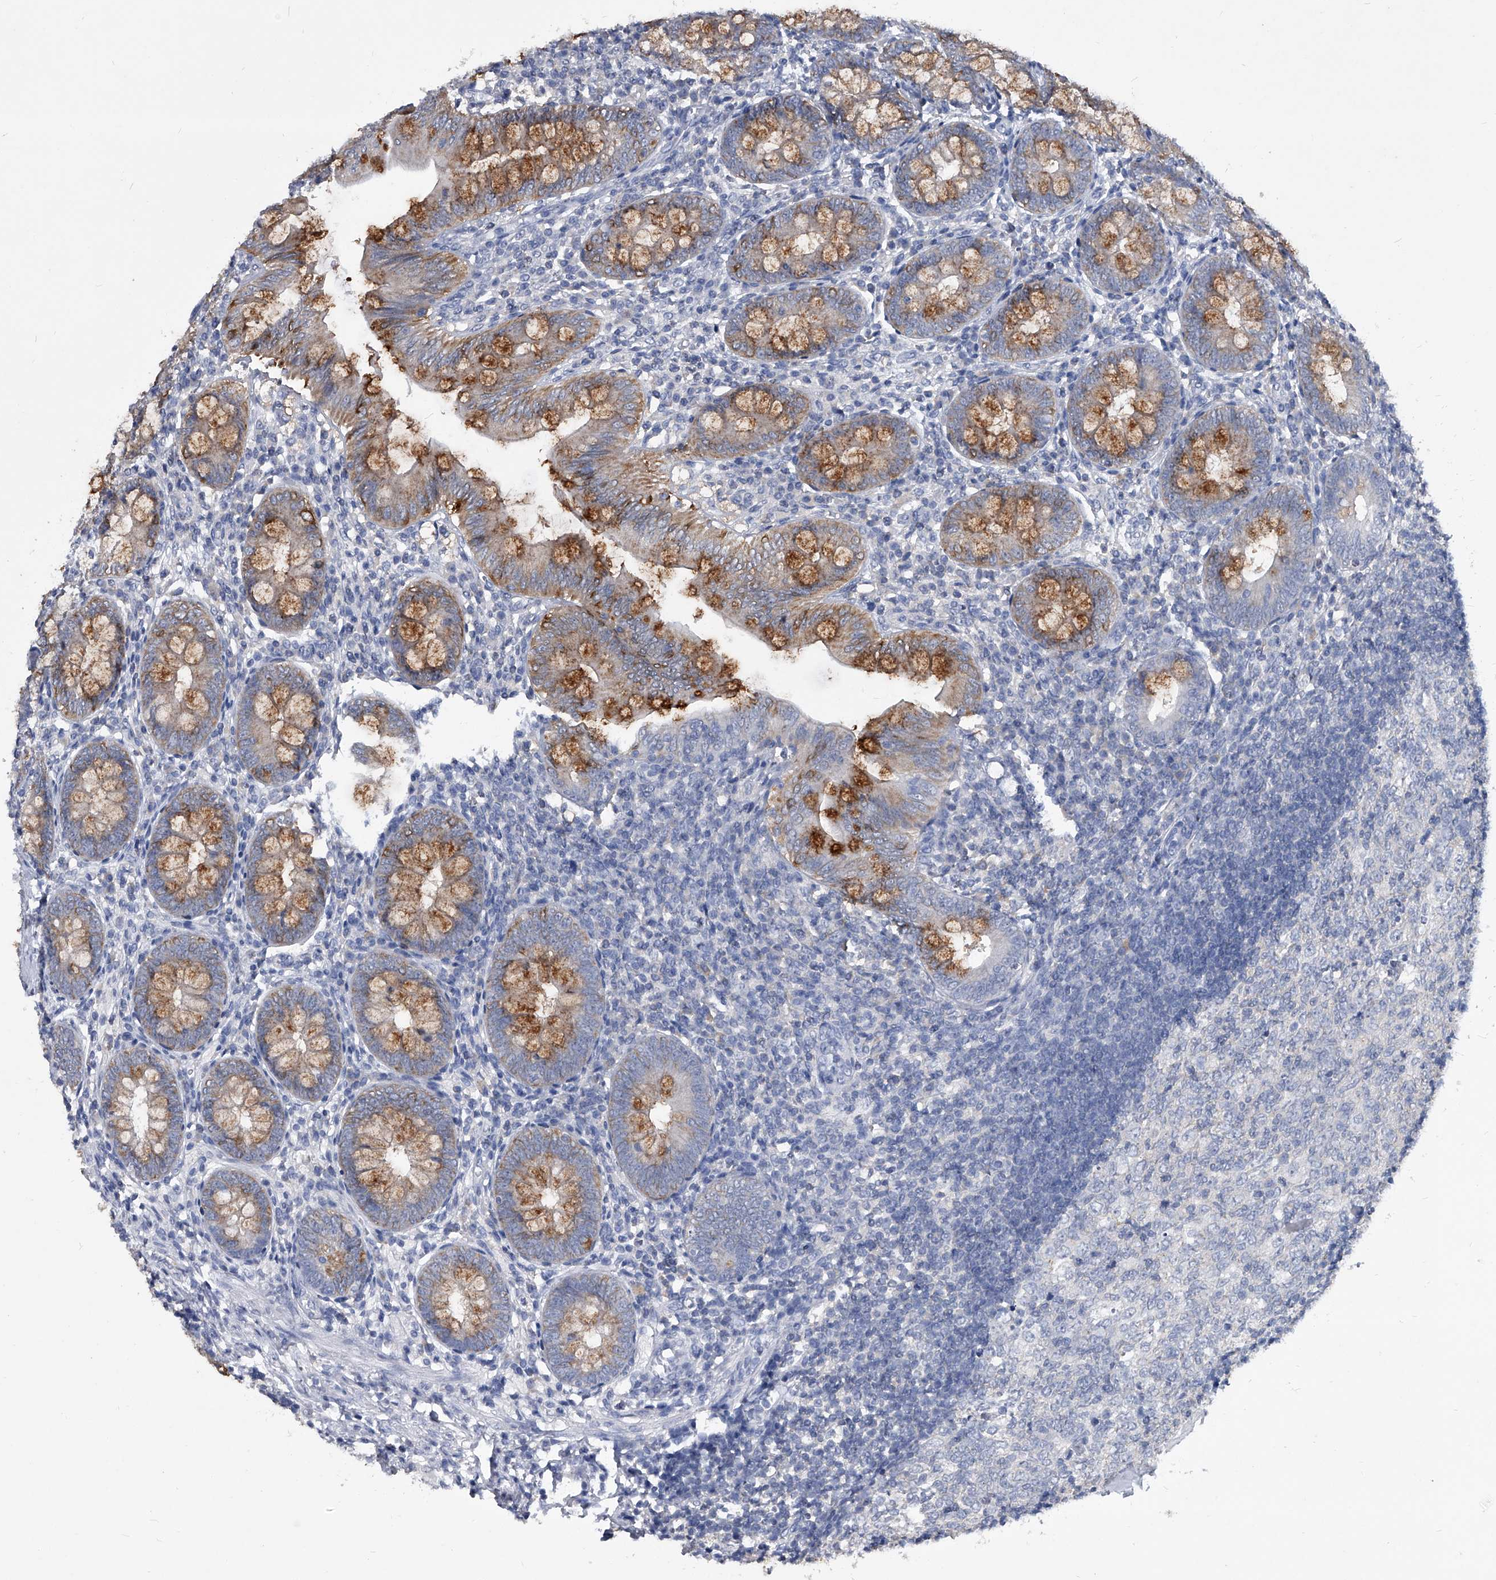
{"staining": {"intensity": "strong", "quantity": ">75%", "location": "cytoplasmic/membranous"}, "tissue": "appendix", "cell_type": "Glandular cells", "image_type": "normal", "snomed": [{"axis": "morphology", "description": "Normal tissue, NOS"}, {"axis": "topography", "description": "Appendix"}], "caption": "Brown immunohistochemical staining in normal appendix displays strong cytoplasmic/membranous positivity in approximately >75% of glandular cells.", "gene": "BCAS1", "patient": {"sex": "male", "age": 14}}